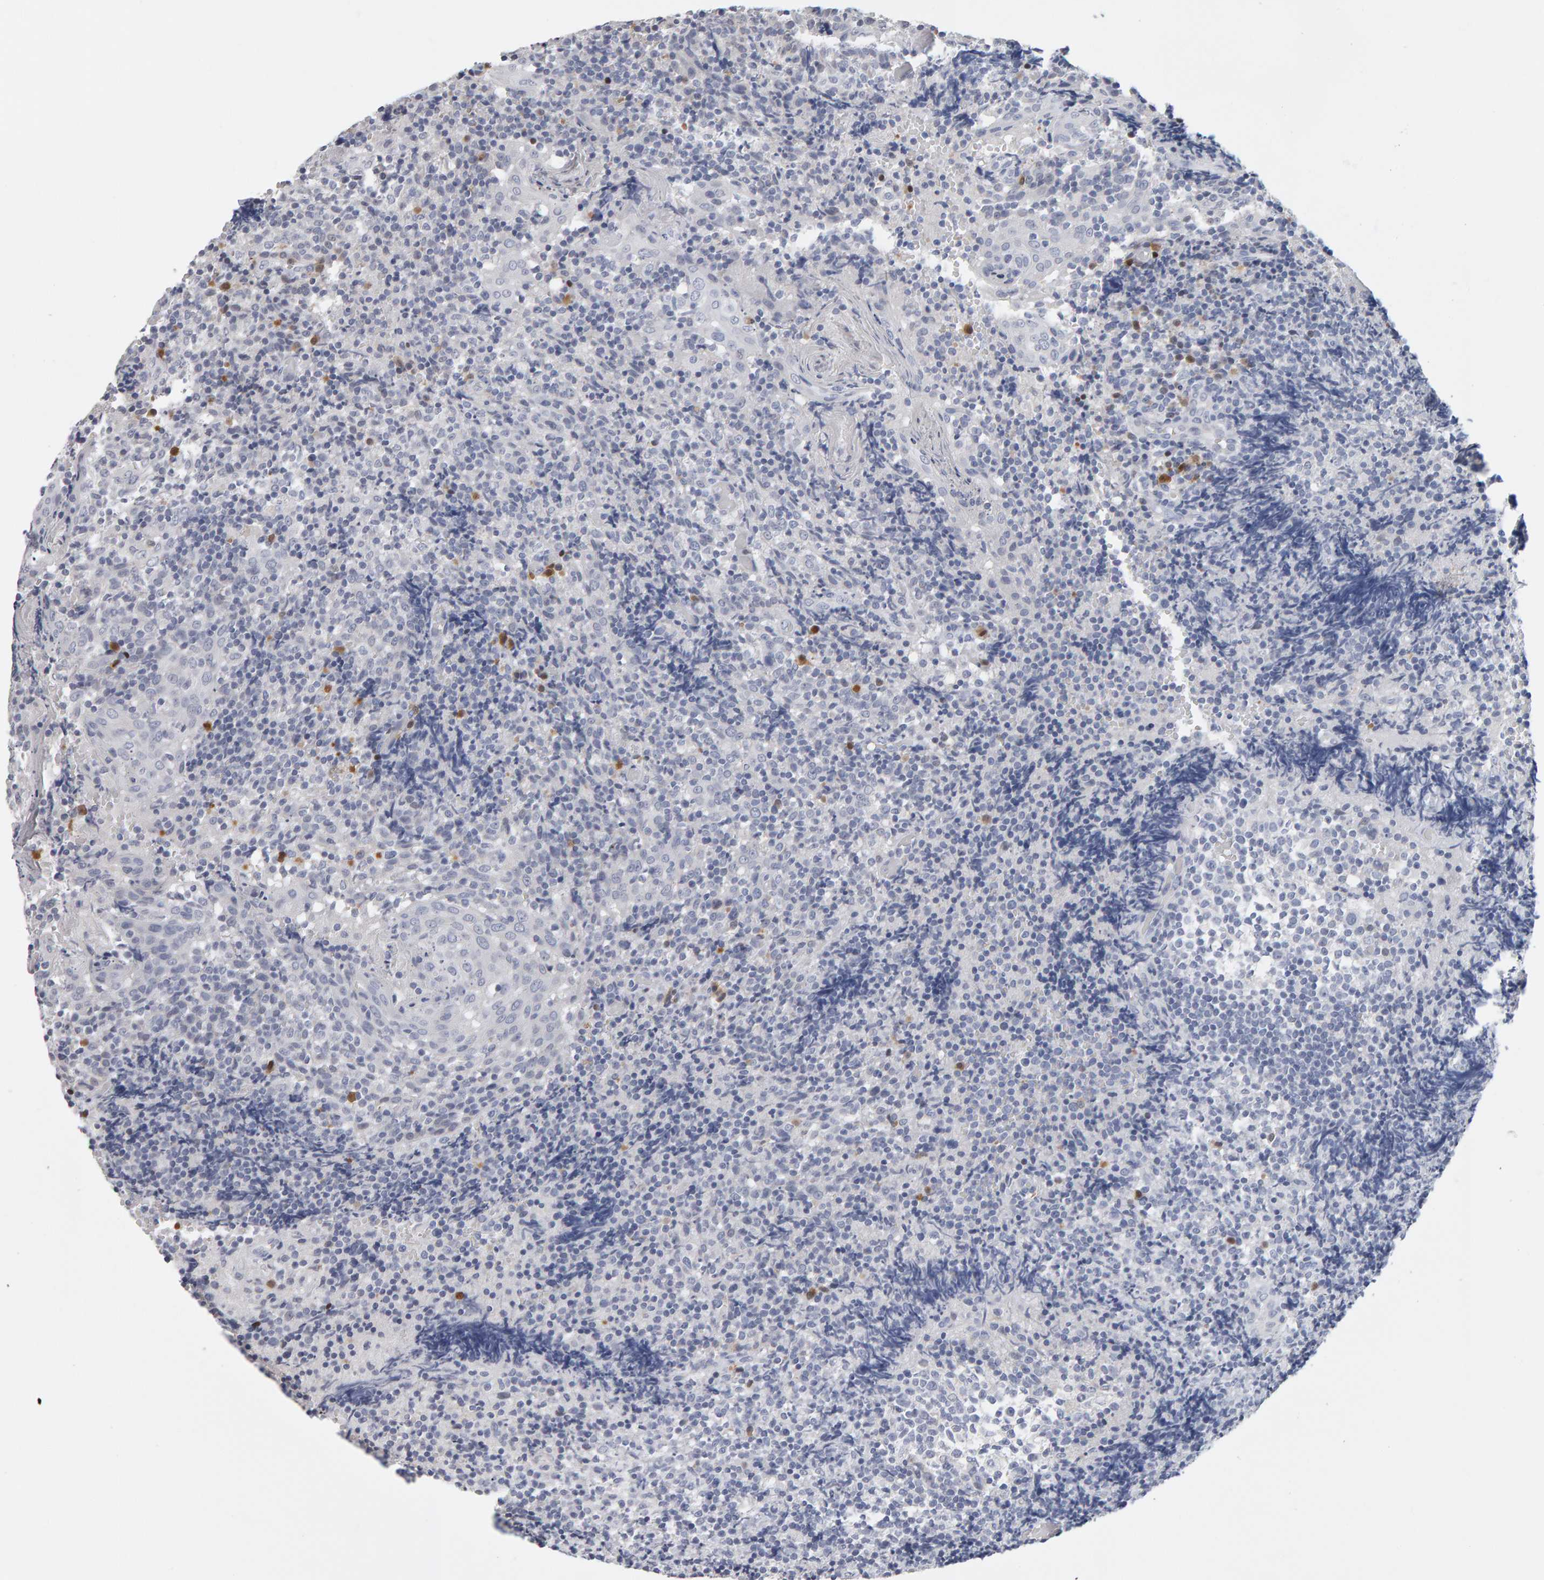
{"staining": {"intensity": "moderate", "quantity": "<25%", "location": "cytoplasmic/membranous"}, "tissue": "tonsil", "cell_type": "Germinal center cells", "image_type": "normal", "snomed": [{"axis": "morphology", "description": "Normal tissue, NOS"}, {"axis": "topography", "description": "Tonsil"}], "caption": "Tonsil stained for a protein shows moderate cytoplasmic/membranous positivity in germinal center cells. The protein of interest is stained brown, and the nuclei are stained in blue (DAB (3,3'-diaminobenzidine) IHC with brightfield microscopy, high magnification).", "gene": "CTH", "patient": {"sex": "female", "age": 19}}